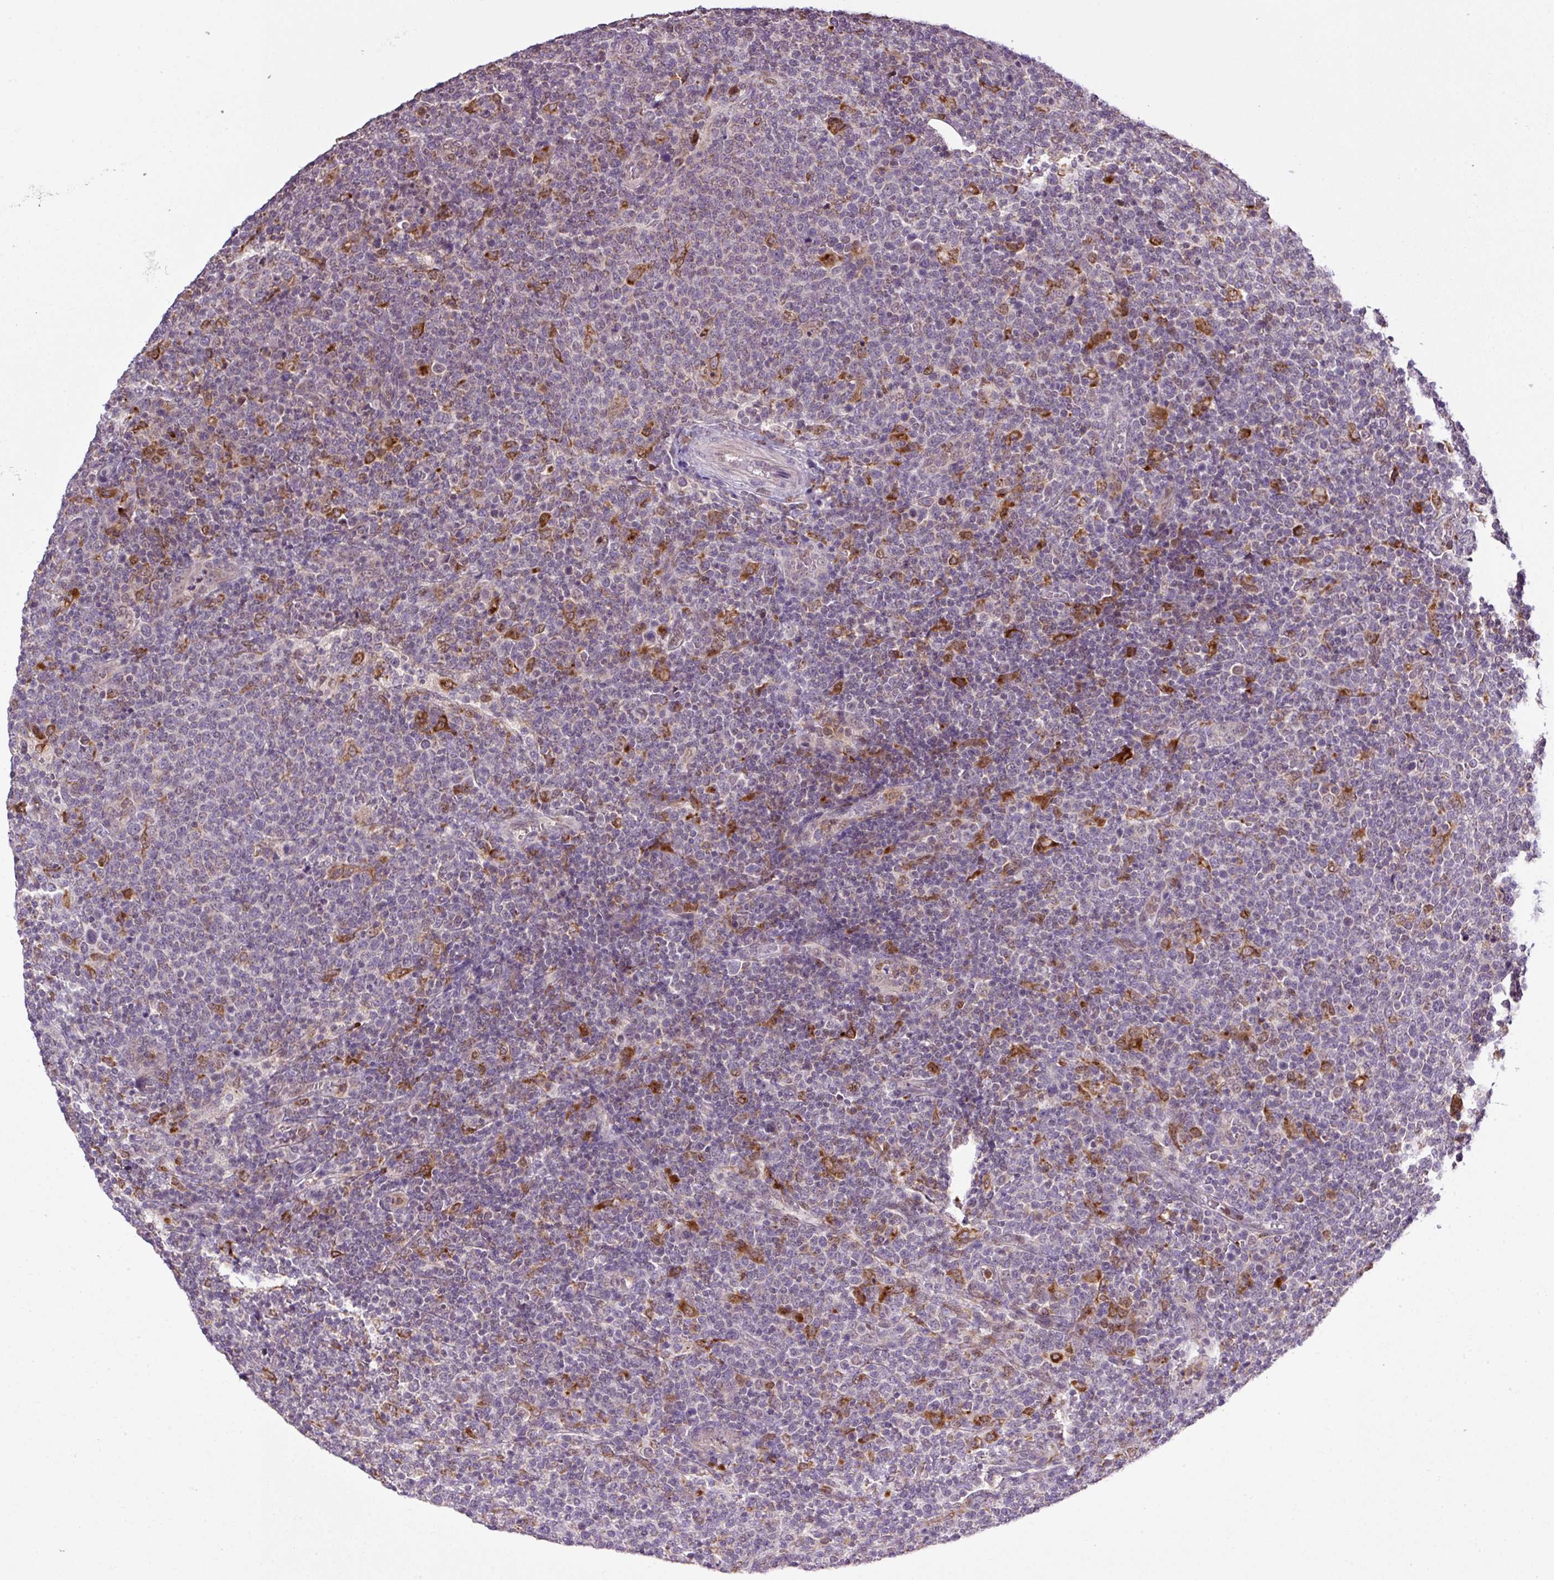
{"staining": {"intensity": "negative", "quantity": "none", "location": "none"}, "tissue": "lymphoma", "cell_type": "Tumor cells", "image_type": "cancer", "snomed": [{"axis": "morphology", "description": "Malignant lymphoma, non-Hodgkin's type, High grade"}, {"axis": "topography", "description": "Lymph node"}], "caption": "There is no significant expression in tumor cells of lymphoma.", "gene": "SMCO4", "patient": {"sex": "male", "age": 61}}